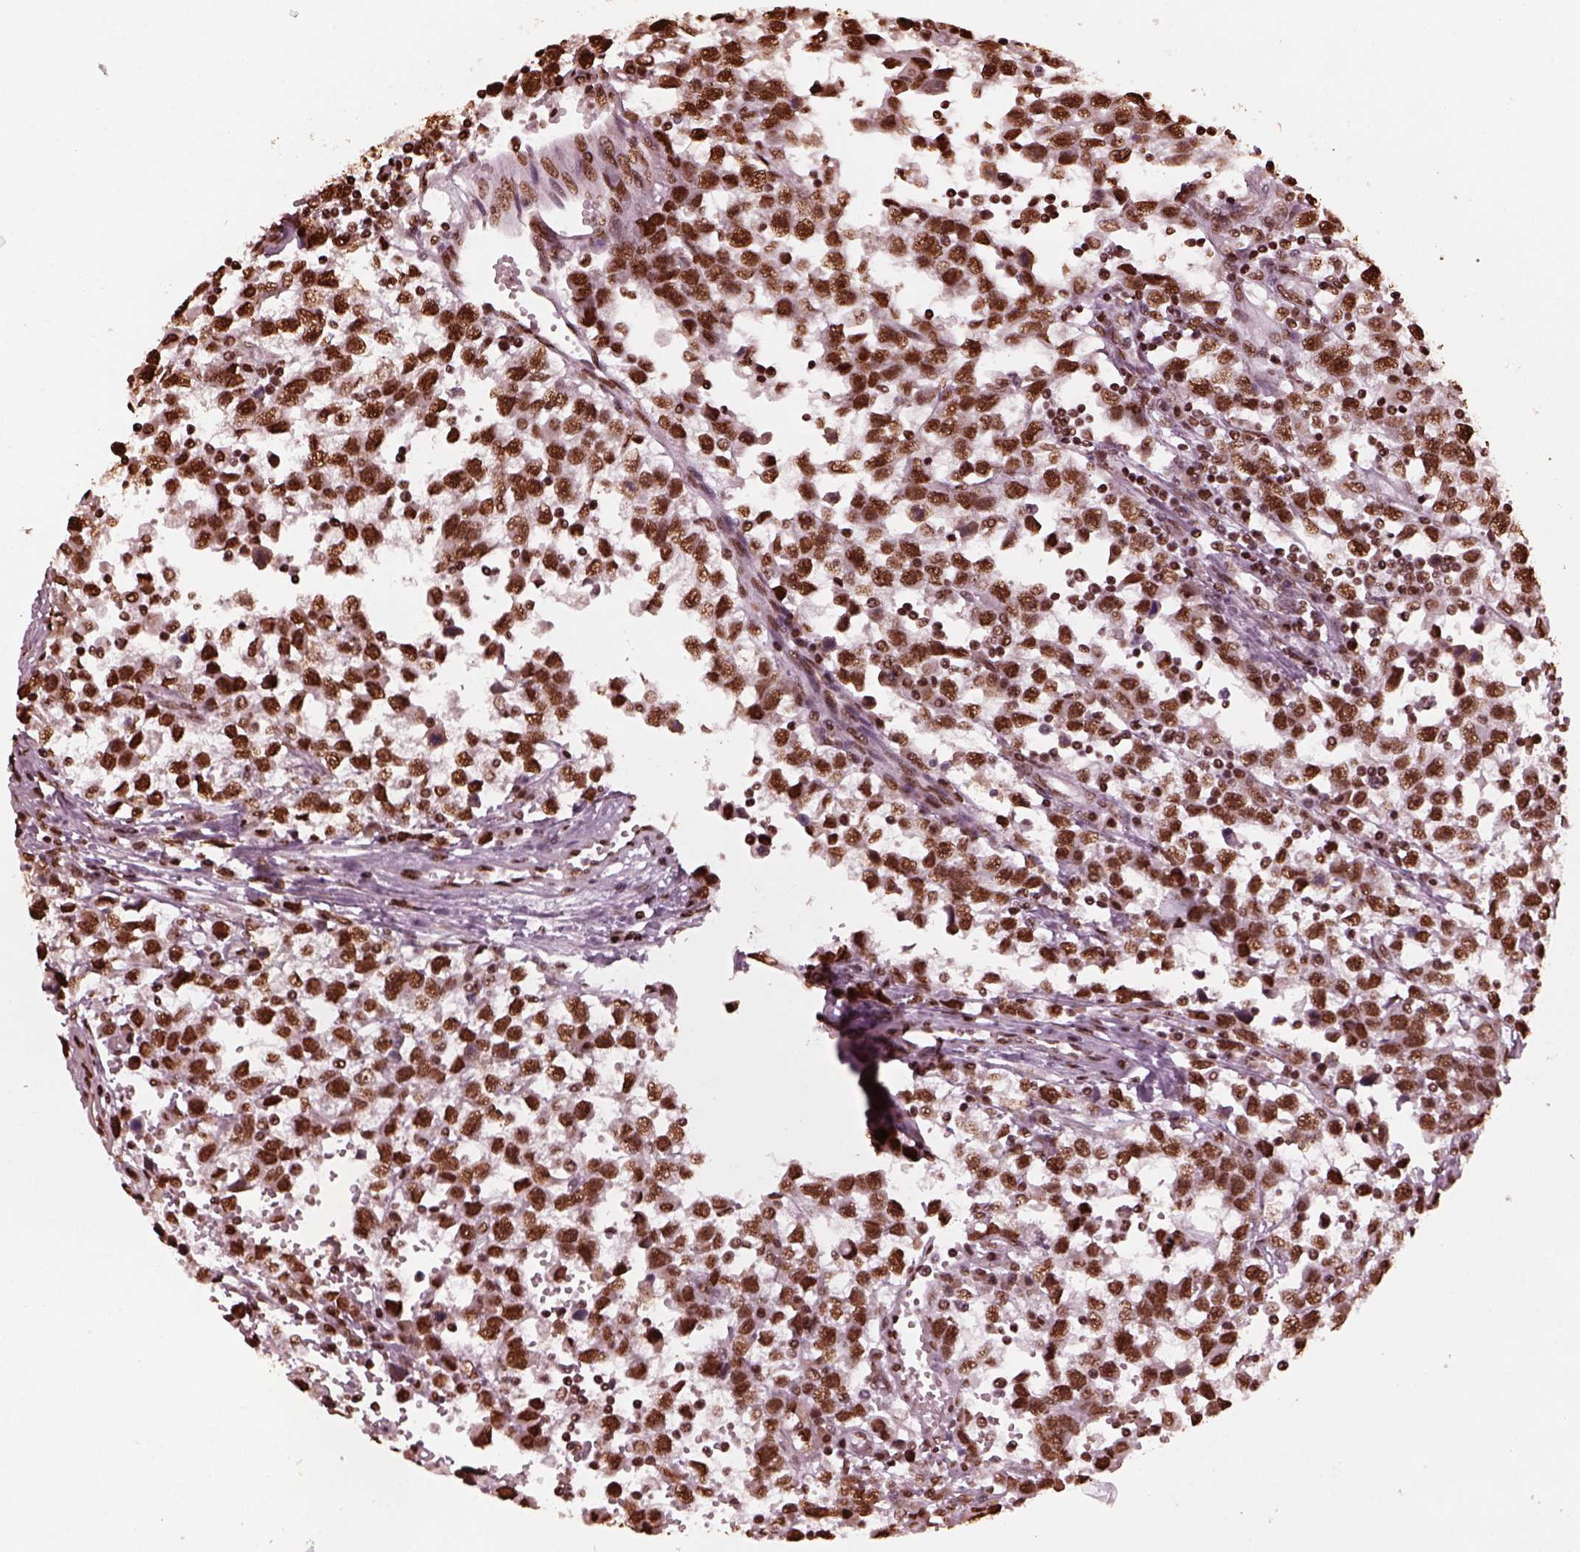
{"staining": {"intensity": "strong", "quantity": ">75%", "location": "nuclear"}, "tissue": "testis cancer", "cell_type": "Tumor cells", "image_type": "cancer", "snomed": [{"axis": "morphology", "description": "Seminoma, NOS"}, {"axis": "topography", "description": "Testis"}], "caption": "Immunohistochemical staining of testis cancer shows high levels of strong nuclear protein positivity in approximately >75% of tumor cells.", "gene": "NSD1", "patient": {"sex": "male", "age": 34}}